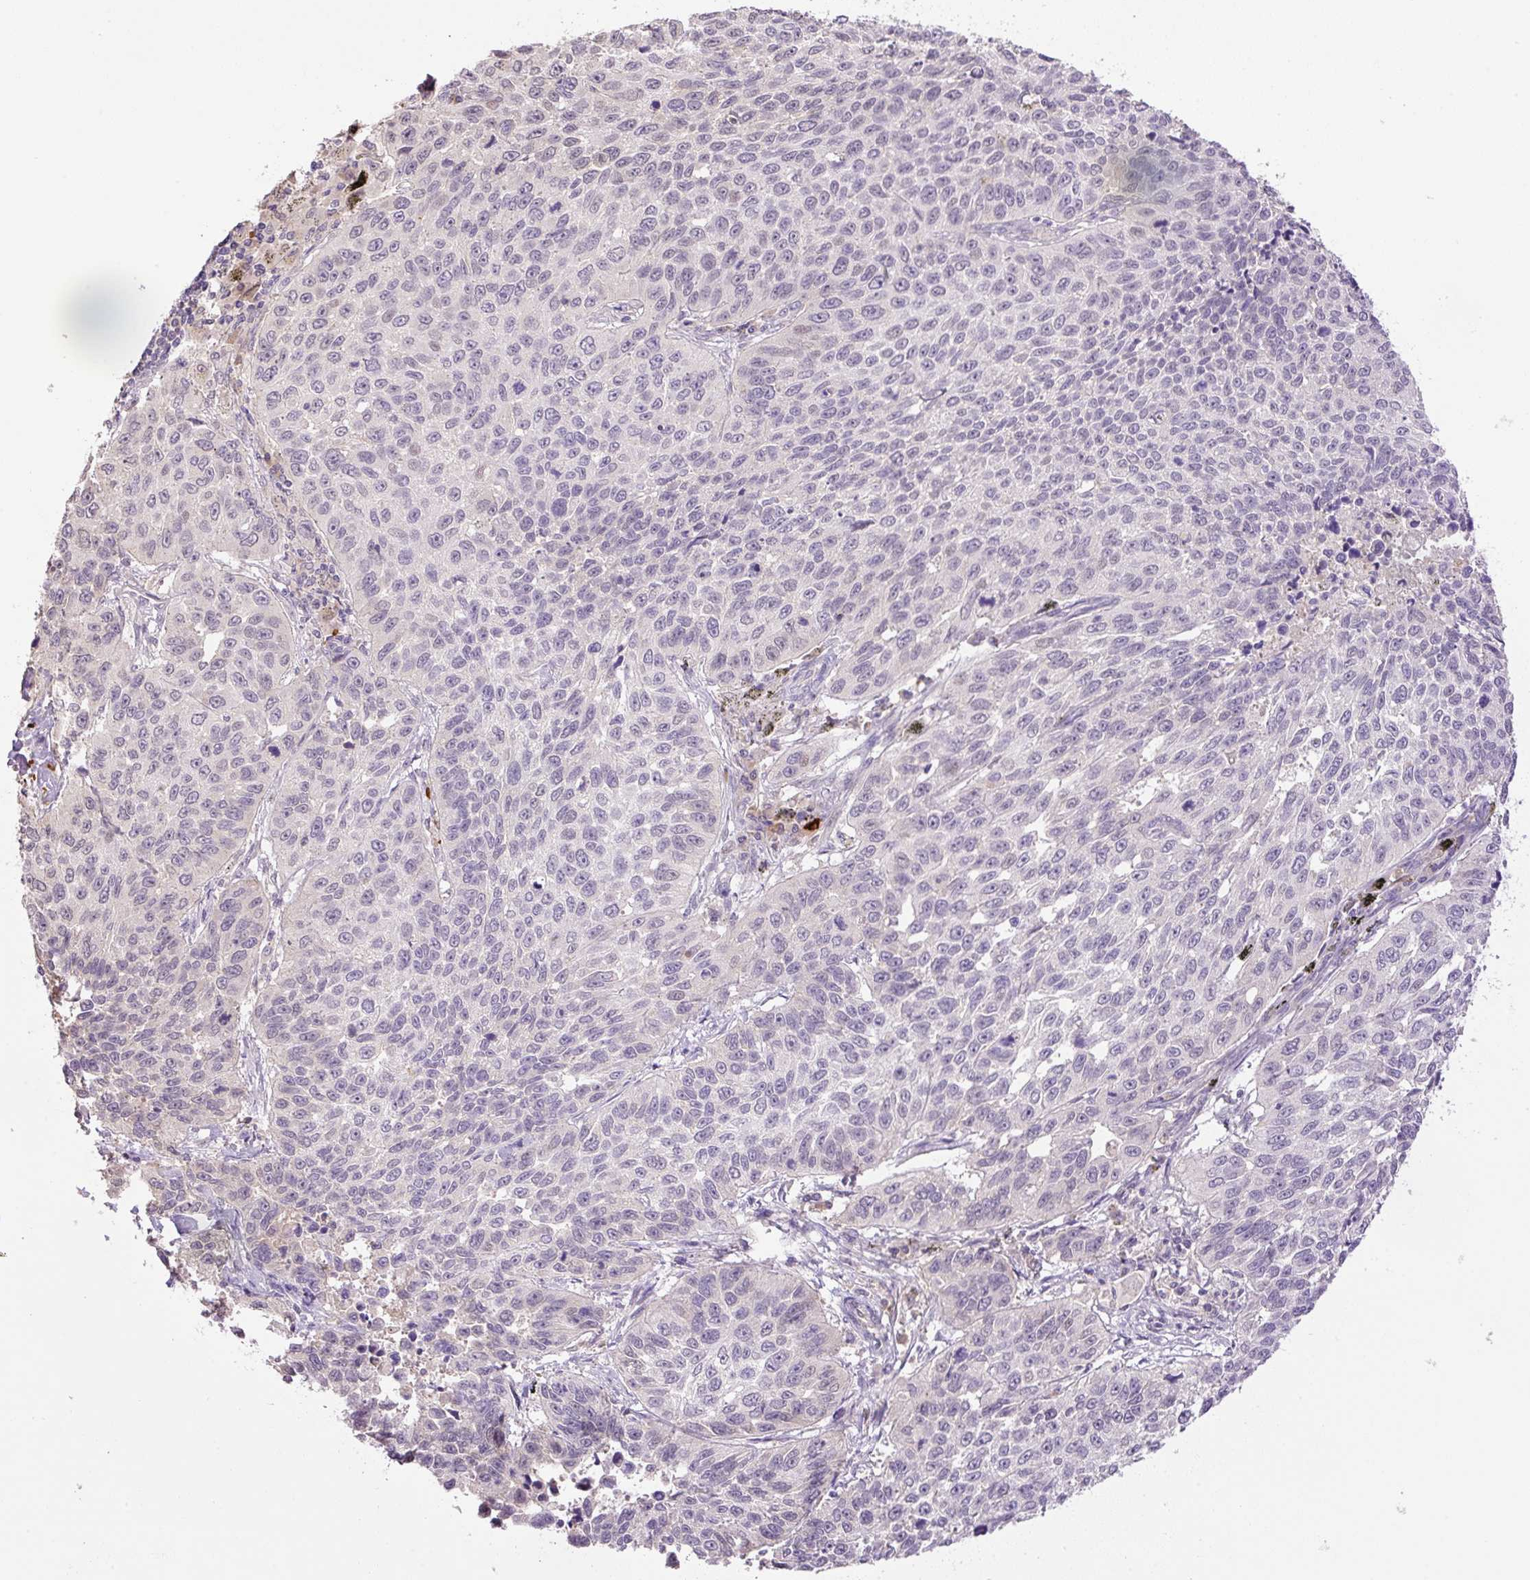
{"staining": {"intensity": "negative", "quantity": "none", "location": "none"}, "tissue": "lung cancer", "cell_type": "Tumor cells", "image_type": "cancer", "snomed": [{"axis": "morphology", "description": "Squamous cell carcinoma, NOS"}, {"axis": "topography", "description": "Lung"}], "caption": "Immunohistochemical staining of human lung squamous cell carcinoma exhibits no significant expression in tumor cells.", "gene": "HABP4", "patient": {"sex": "male", "age": 62}}